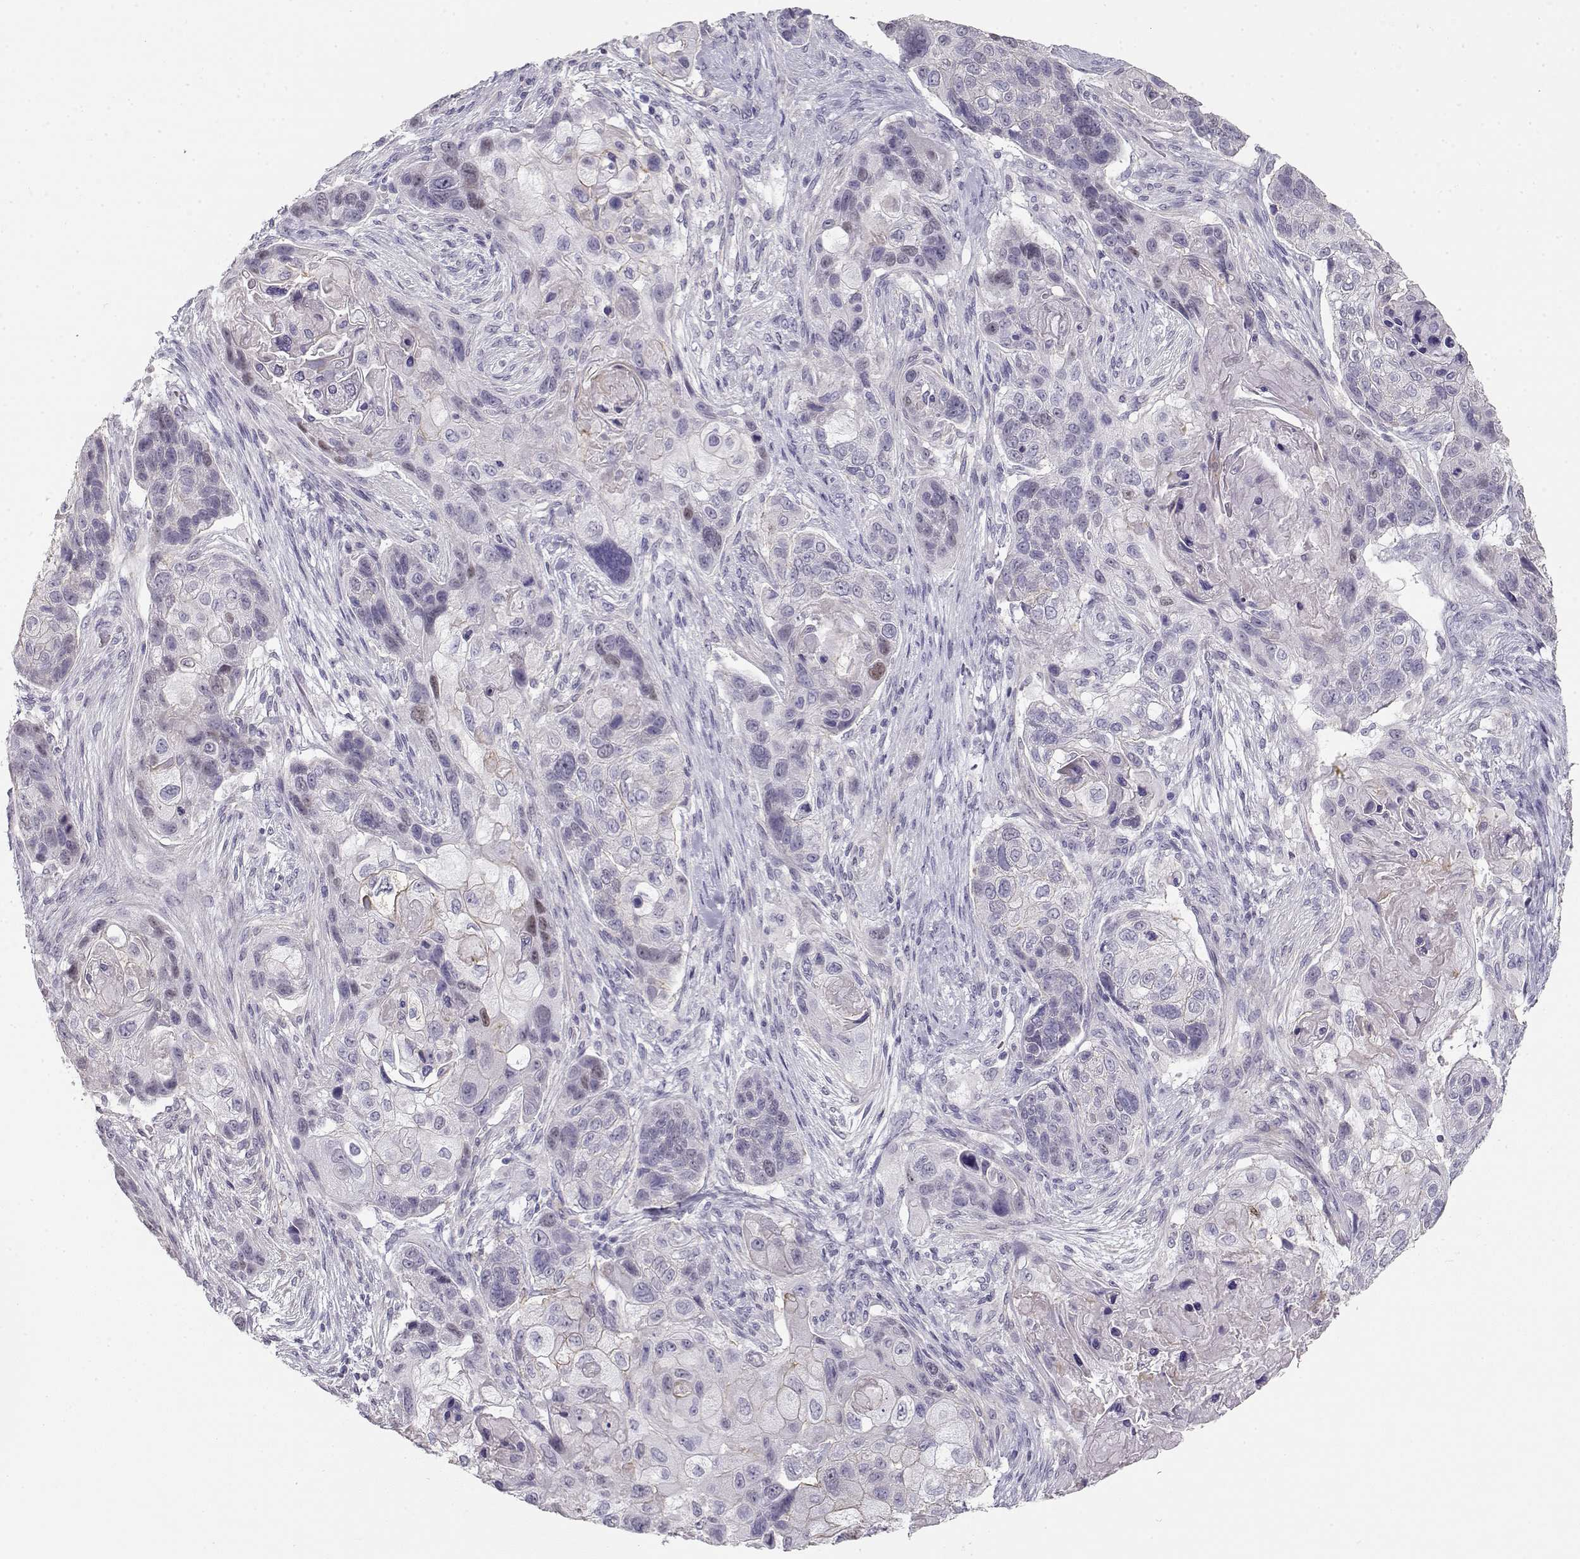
{"staining": {"intensity": "negative", "quantity": "none", "location": "none"}, "tissue": "lung cancer", "cell_type": "Tumor cells", "image_type": "cancer", "snomed": [{"axis": "morphology", "description": "Squamous cell carcinoma, NOS"}, {"axis": "topography", "description": "Lung"}], "caption": "Protein analysis of lung cancer (squamous cell carcinoma) displays no significant expression in tumor cells. (Stains: DAB immunohistochemistry with hematoxylin counter stain, Microscopy: brightfield microscopy at high magnification).", "gene": "NUTM1", "patient": {"sex": "male", "age": 69}}